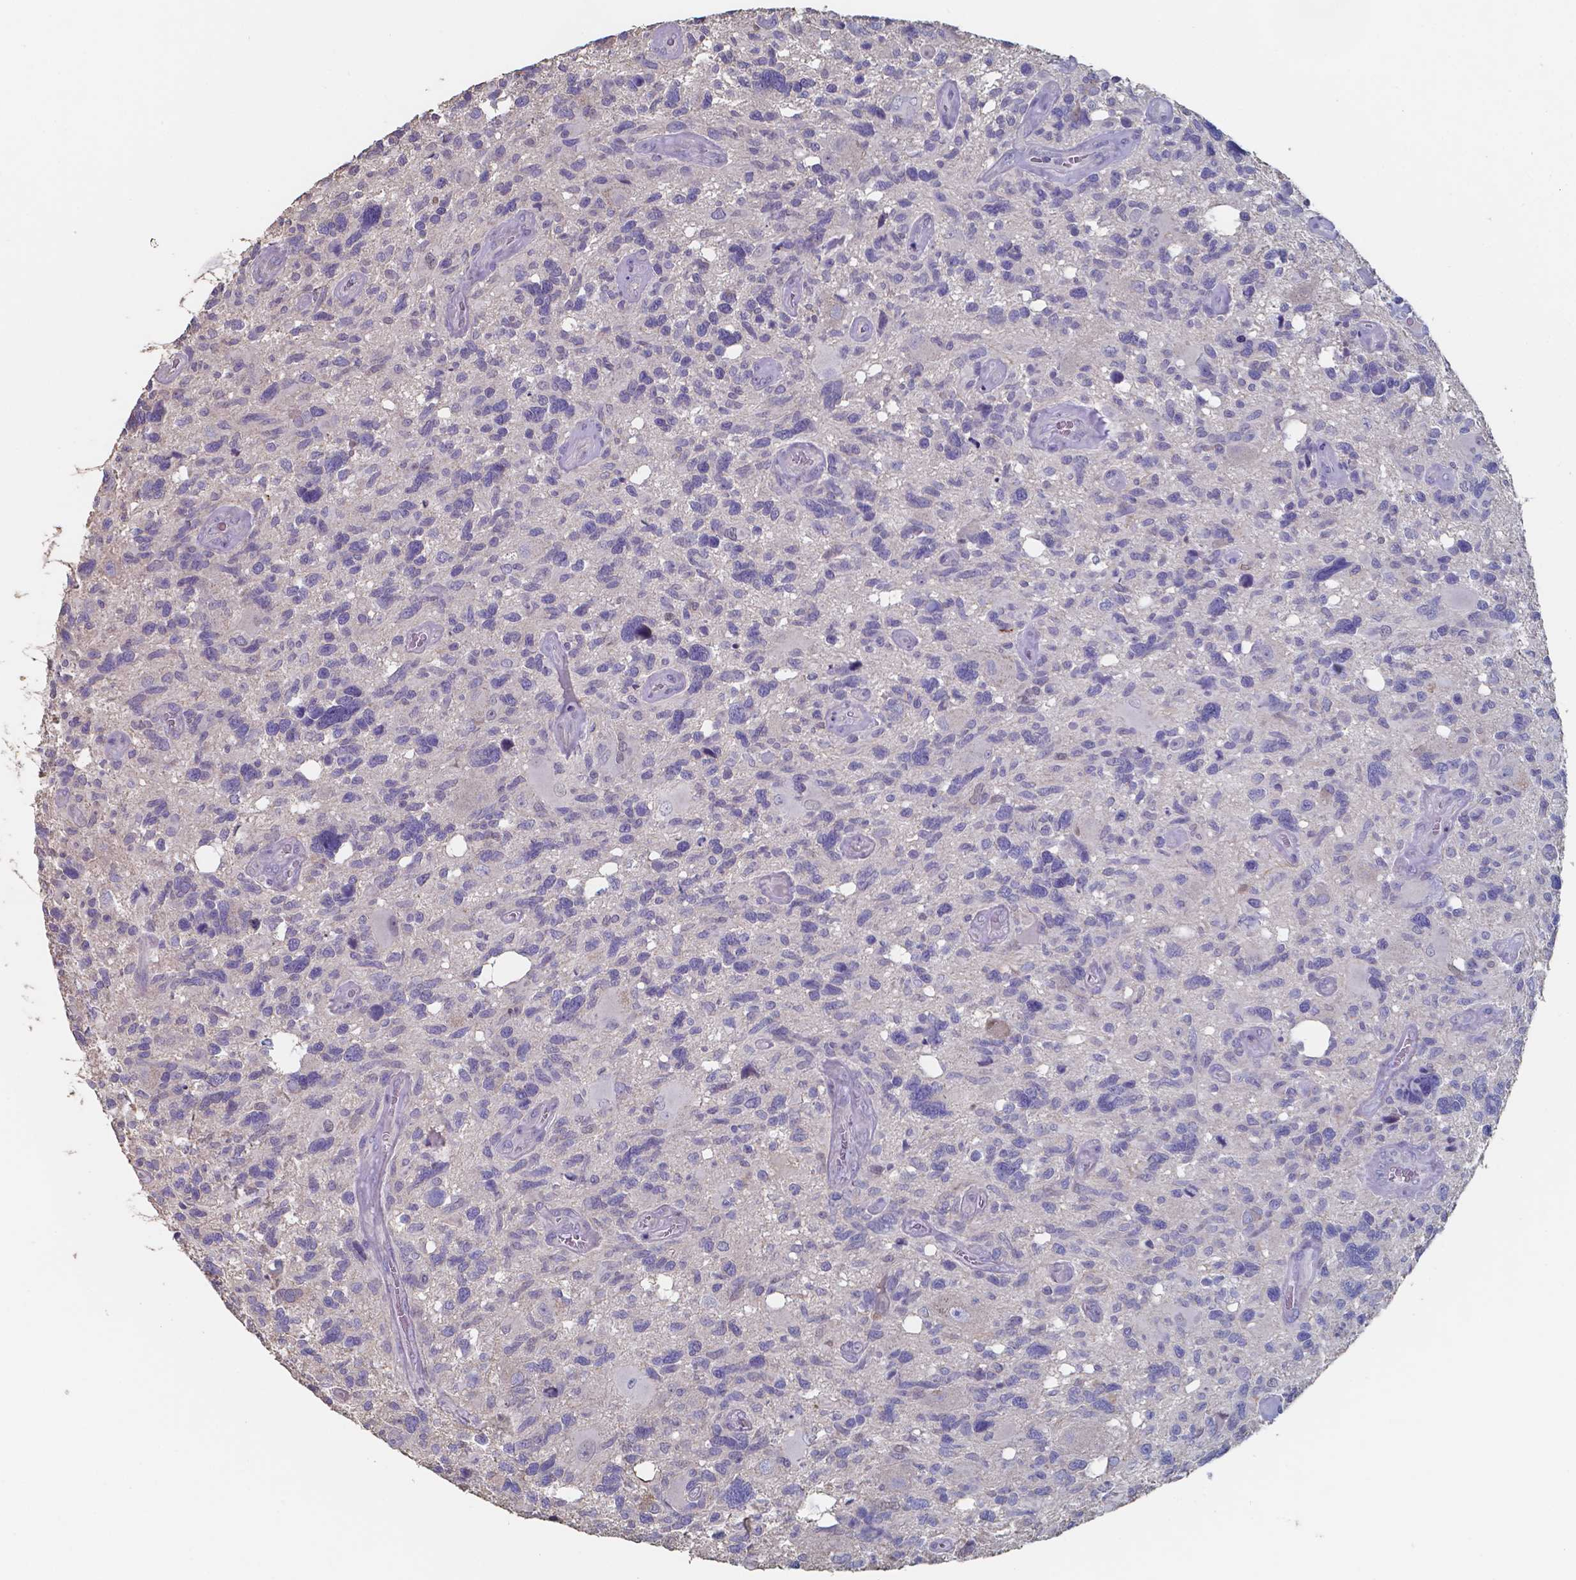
{"staining": {"intensity": "moderate", "quantity": "<25%", "location": "cytoplasmic/membranous"}, "tissue": "glioma", "cell_type": "Tumor cells", "image_type": "cancer", "snomed": [{"axis": "morphology", "description": "Glioma, malignant, High grade"}, {"axis": "topography", "description": "Brain"}], "caption": "IHC (DAB) staining of glioma displays moderate cytoplasmic/membranous protein positivity in about <25% of tumor cells.", "gene": "FOXJ1", "patient": {"sex": "male", "age": 49}}